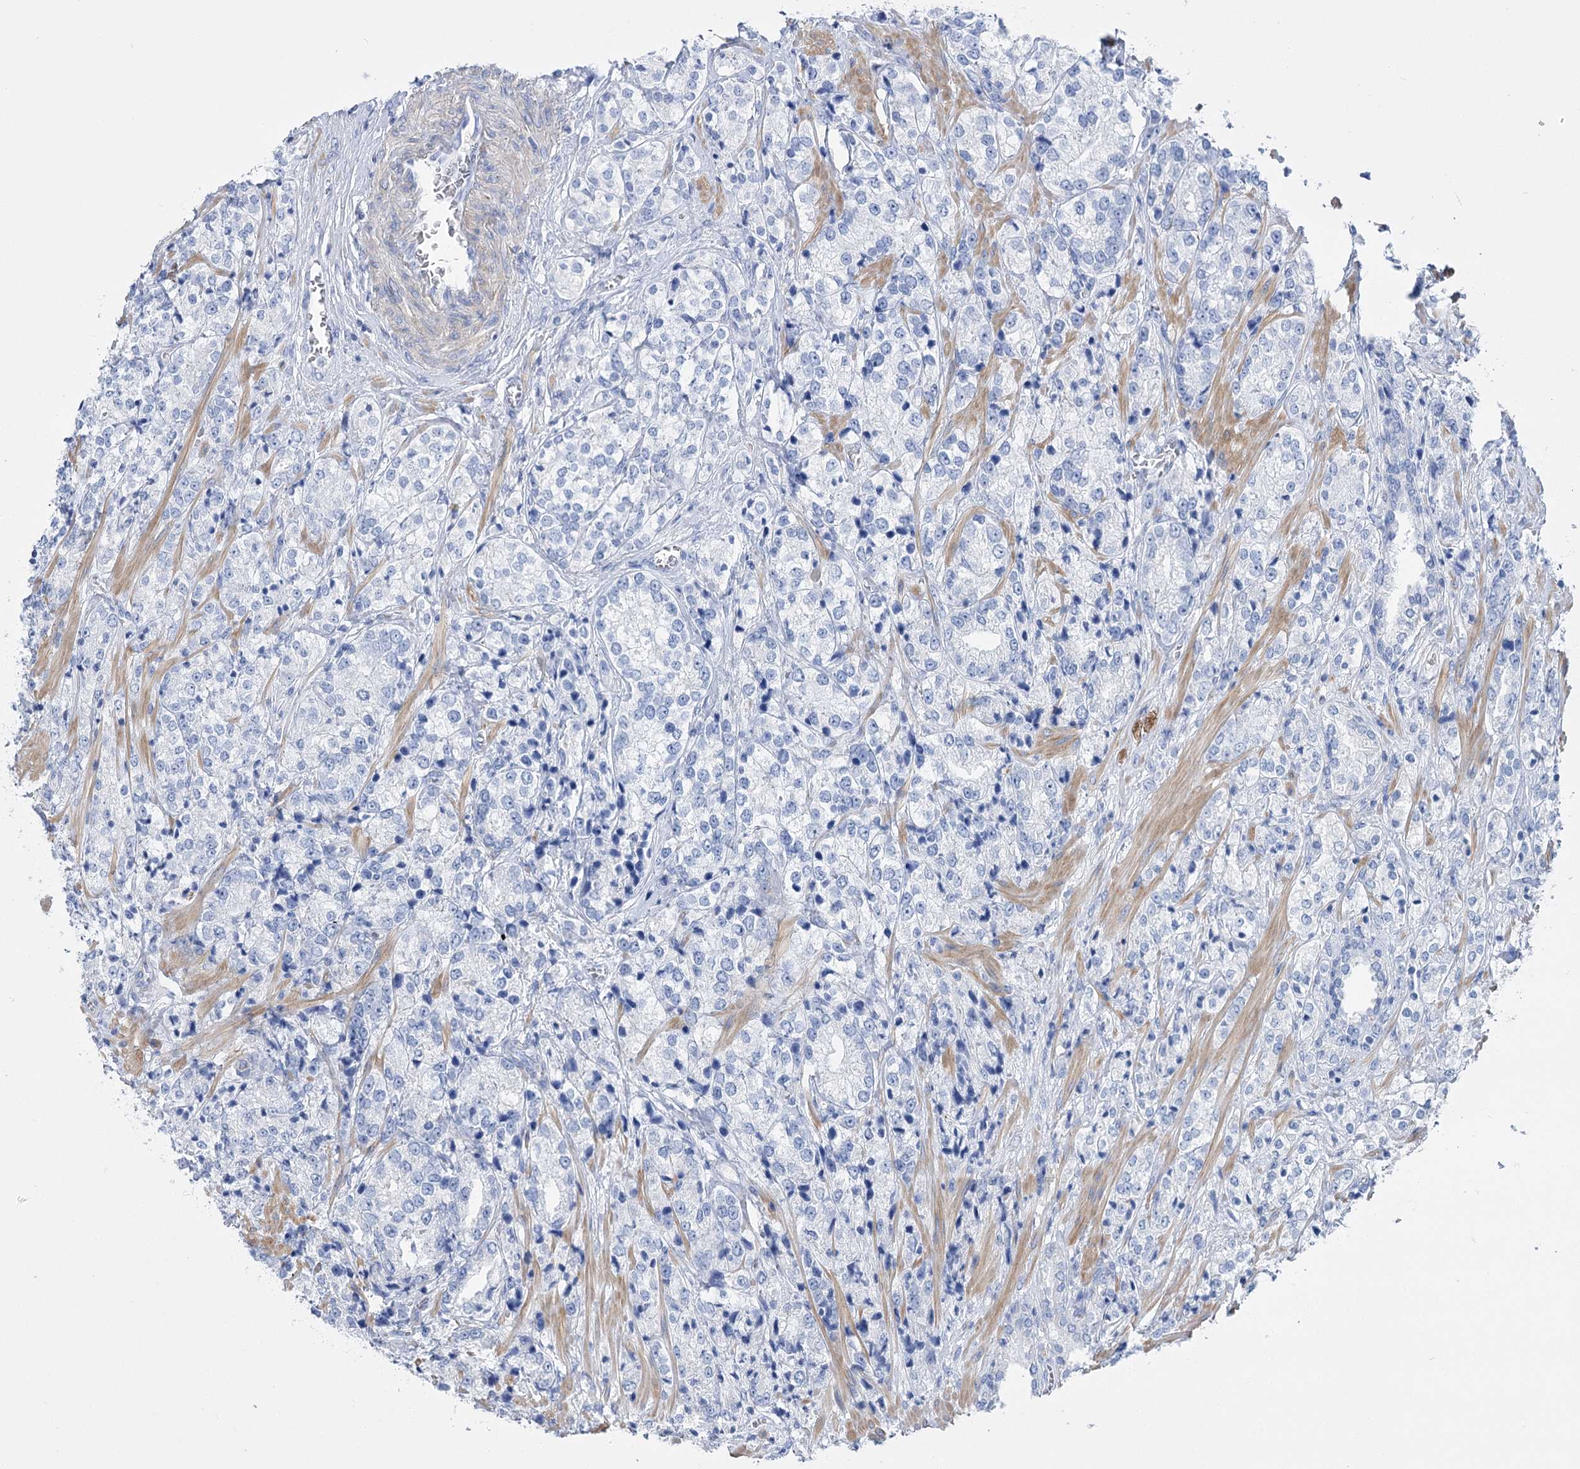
{"staining": {"intensity": "negative", "quantity": "none", "location": "none"}, "tissue": "prostate cancer", "cell_type": "Tumor cells", "image_type": "cancer", "snomed": [{"axis": "morphology", "description": "Adenocarcinoma, High grade"}, {"axis": "topography", "description": "Prostate"}], "caption": "A high-resolution photomicrograph shows immunohistochemistry (IHC) staining of prostate cancer, which exhibits no significant staining in tumor cells. (Stains: DAB immunohistochemistry (IHC) with hematoxylin counter stain, Microscopy: brightfield microscopy at high magnification).", "gene": "PCDHA1", "patient": {"sex": "male", "age": 69}}